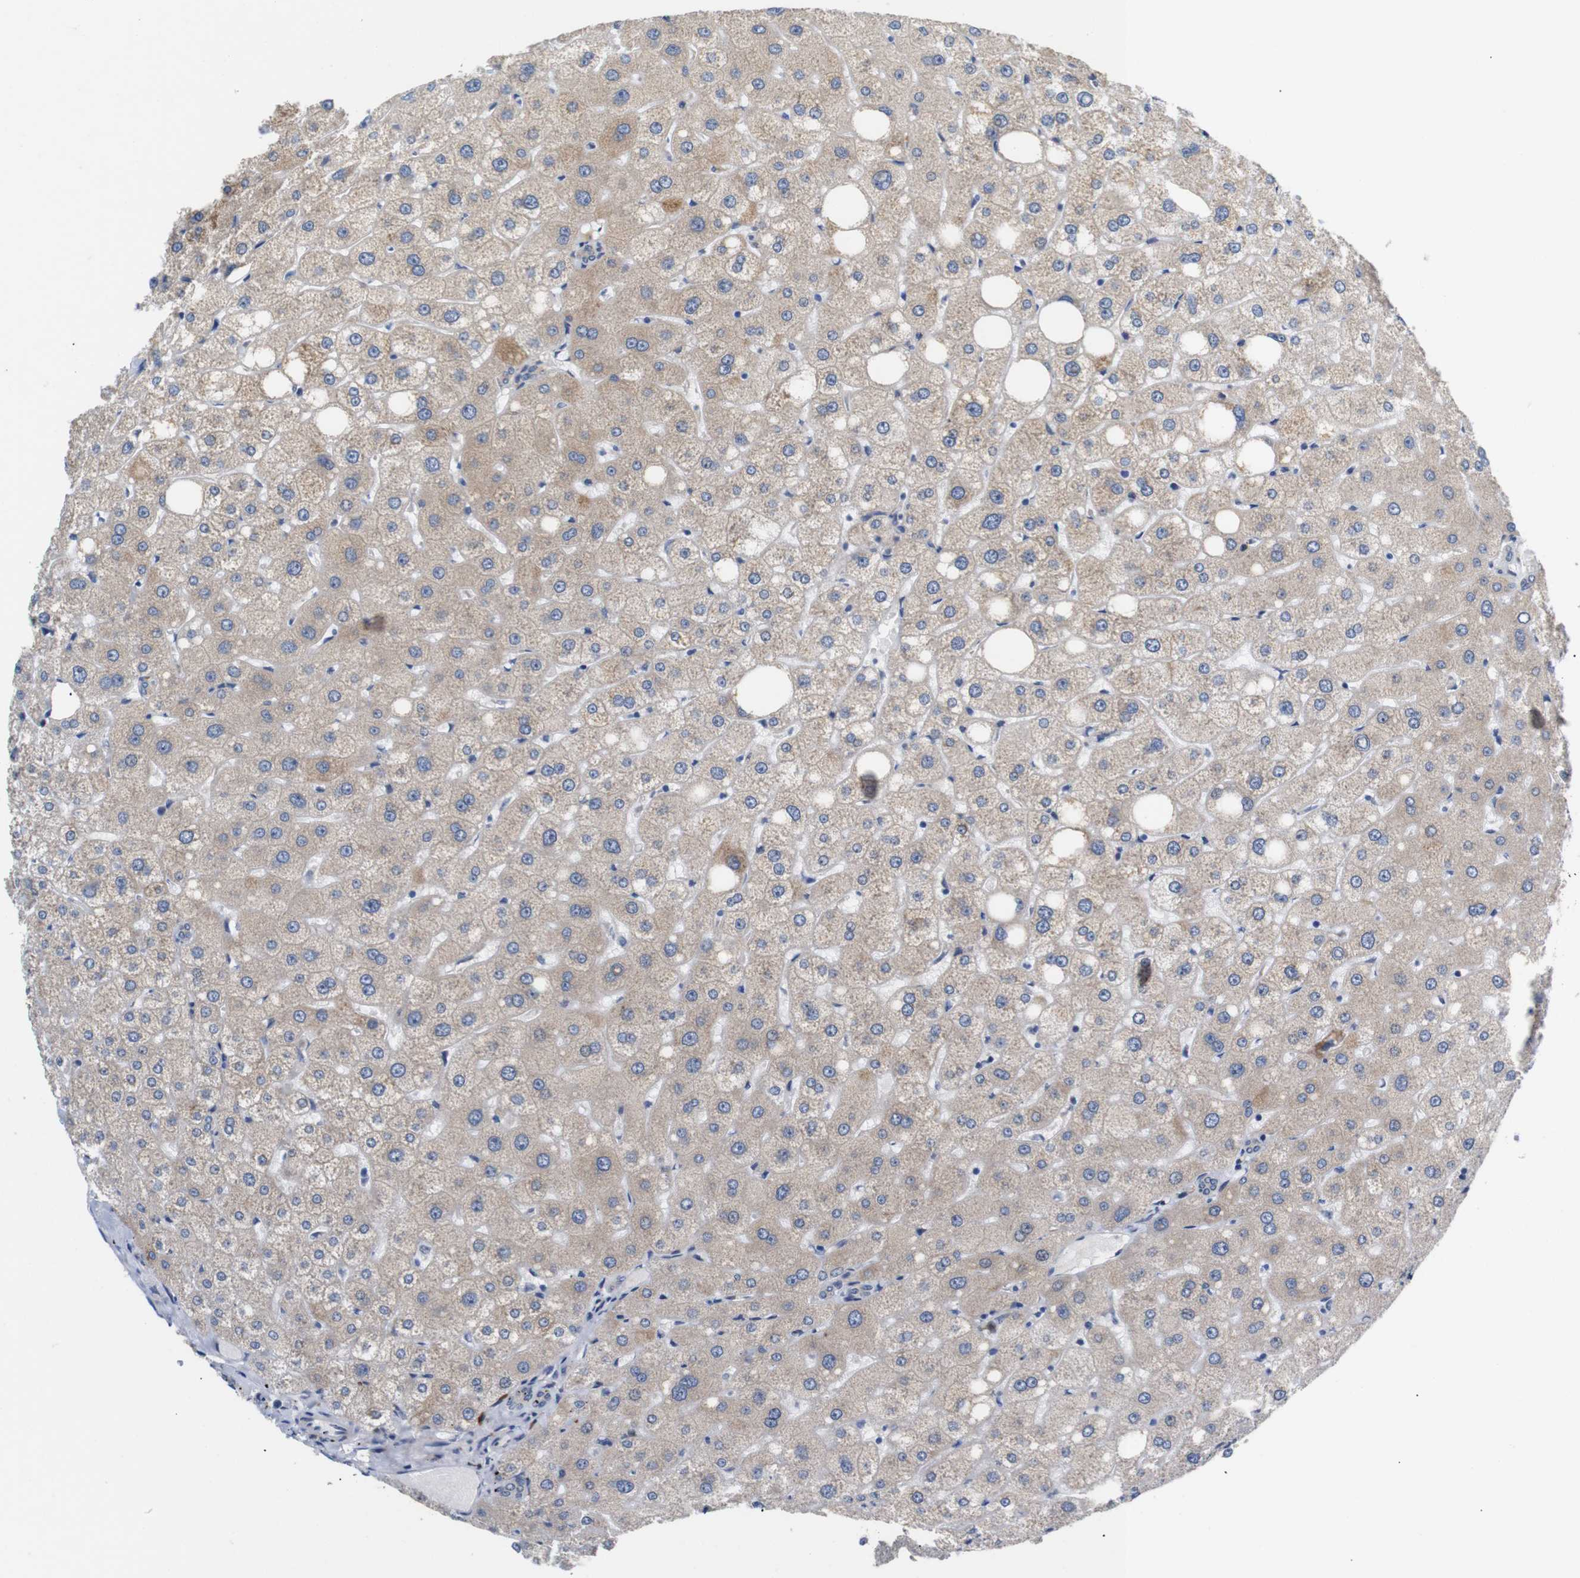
{"staining": {"intensity": "negative", "quantity": "none", "location": "none"}, "tissue": "liver", "cell_type": "Cholangiocytes", "image_type": "normal", "snomed": [{"axis": "morphology", "description": "Normal tissue, NOS"}, {"axis": "topography", "description": "Liver"}], "caption": "Histopathology image shows no significant protein expression in cholangiocytes of normal liver. (DAB (3,3'-diaminobenzidine) immunohistochemistry (IHC), high magnification).", "gene": "UBE2G2", "patient": {"sex": "male", "age": 73}}